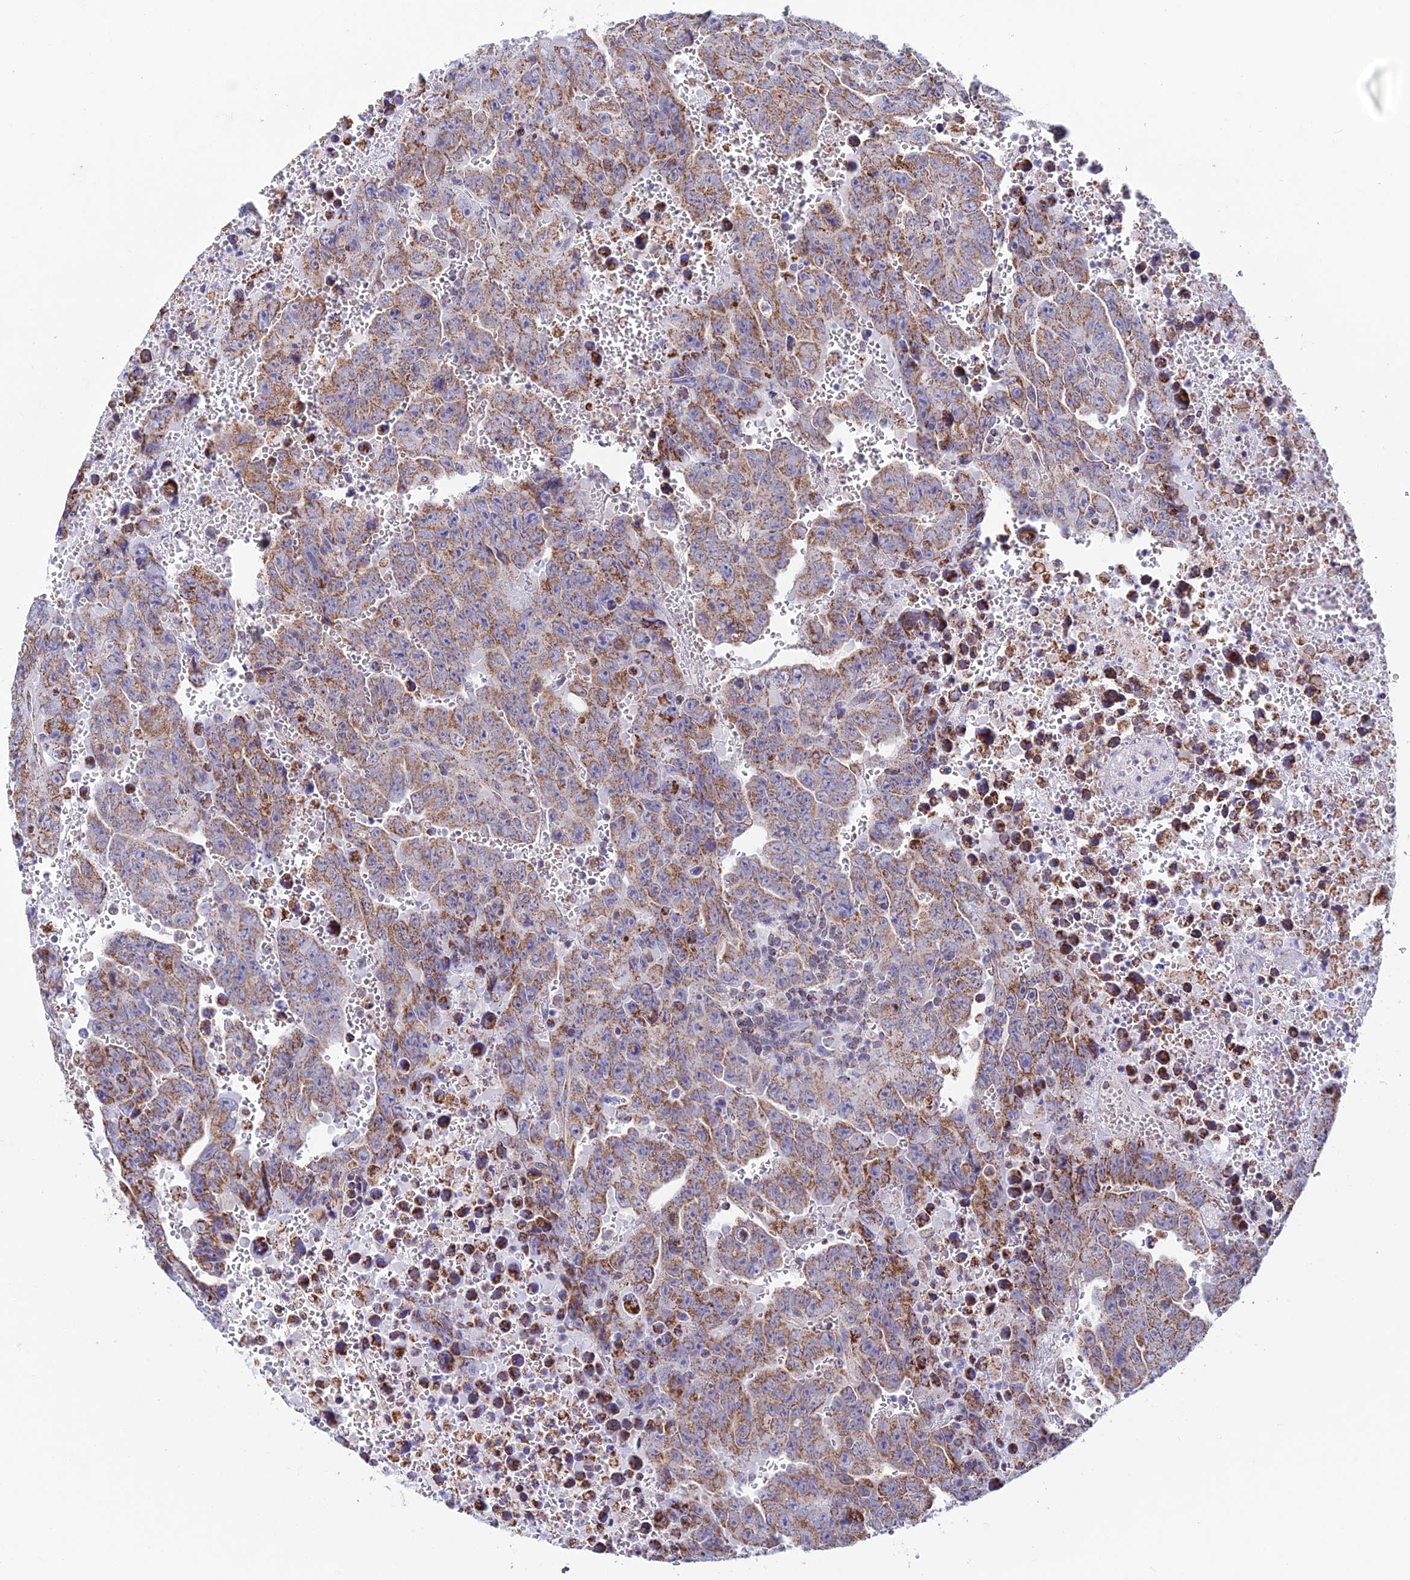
{"staining": {"intensity": "moderate", "quantity": ">75%", "location": "cytoplasmic/membranous"}, "tissue": "testis cancer", "cell_type": "Tumor cells", "image_type": "cancer", "snomed": [{"axis": "morphology", "description": "Carcinoma, Embryonal, NOS"}, {"axis": "topography", "description": "Testis"}], "caption": "Protein expression analysis of embryonal carcinoma (testis) reveals moderate cytoplasmic/membranous staining in about >75% of tumor cells. (Stains: DAB (3,3'-diaminobenzidine) in brown, nuclei in blue, Microscopy: brightfield microscopy at high magnification).", "gene": "ZNG1B", "patient": {"sex": "male", "age": 28}}